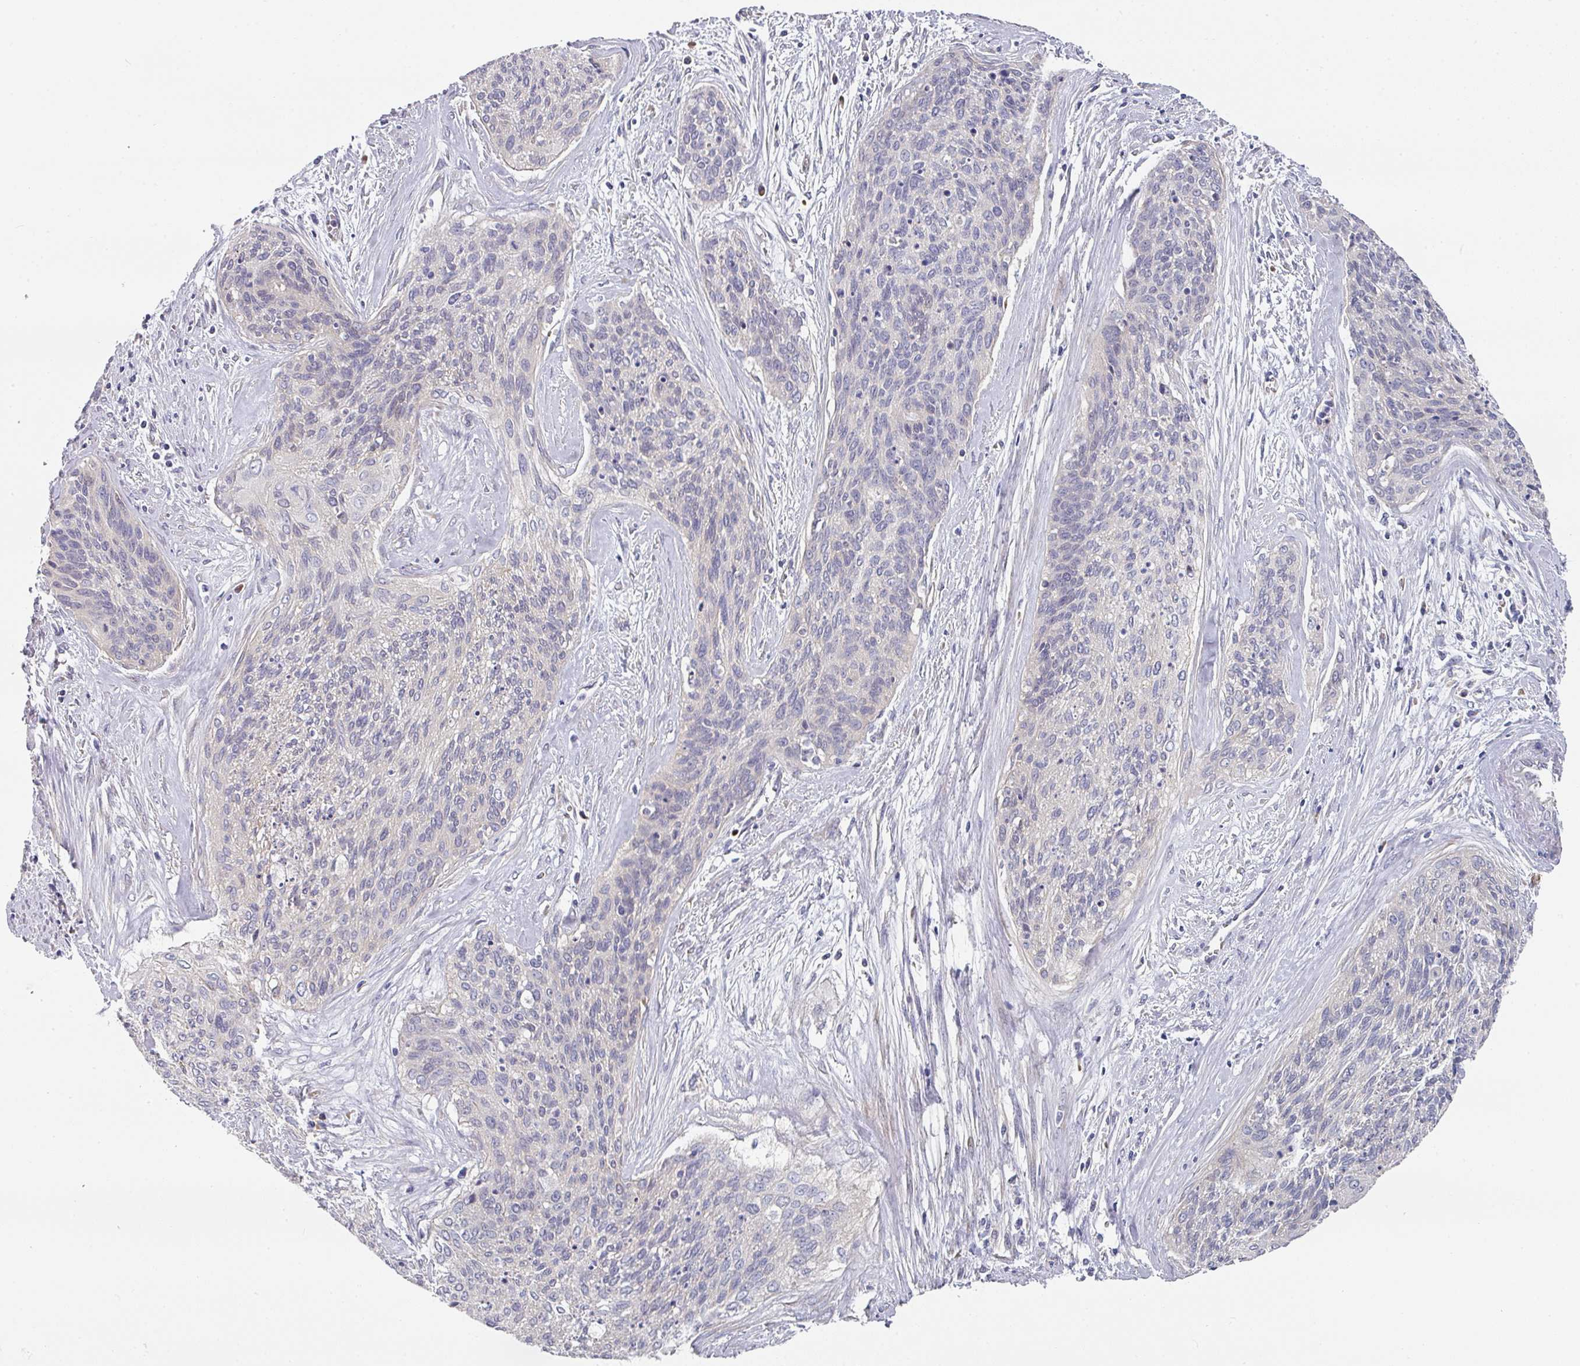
{"staining": {"intensity": "negative", "quantity": "none", "location": "none"}, "tissue": "cervical cancer", "cell_type": "Tumor cells", "image_type": "cancer", "snomed": [{"axis": "morphology", "description": "Squamous cell carcinoma, NOS"}, {"axis": "topography", "description": "Cervix"}], "caption": "Immunohistochemistry of human cervical cancer shows no expression in tumor cells.", "gene": "PYROXD2", "patient": {"sex": "female", "age": 55}}